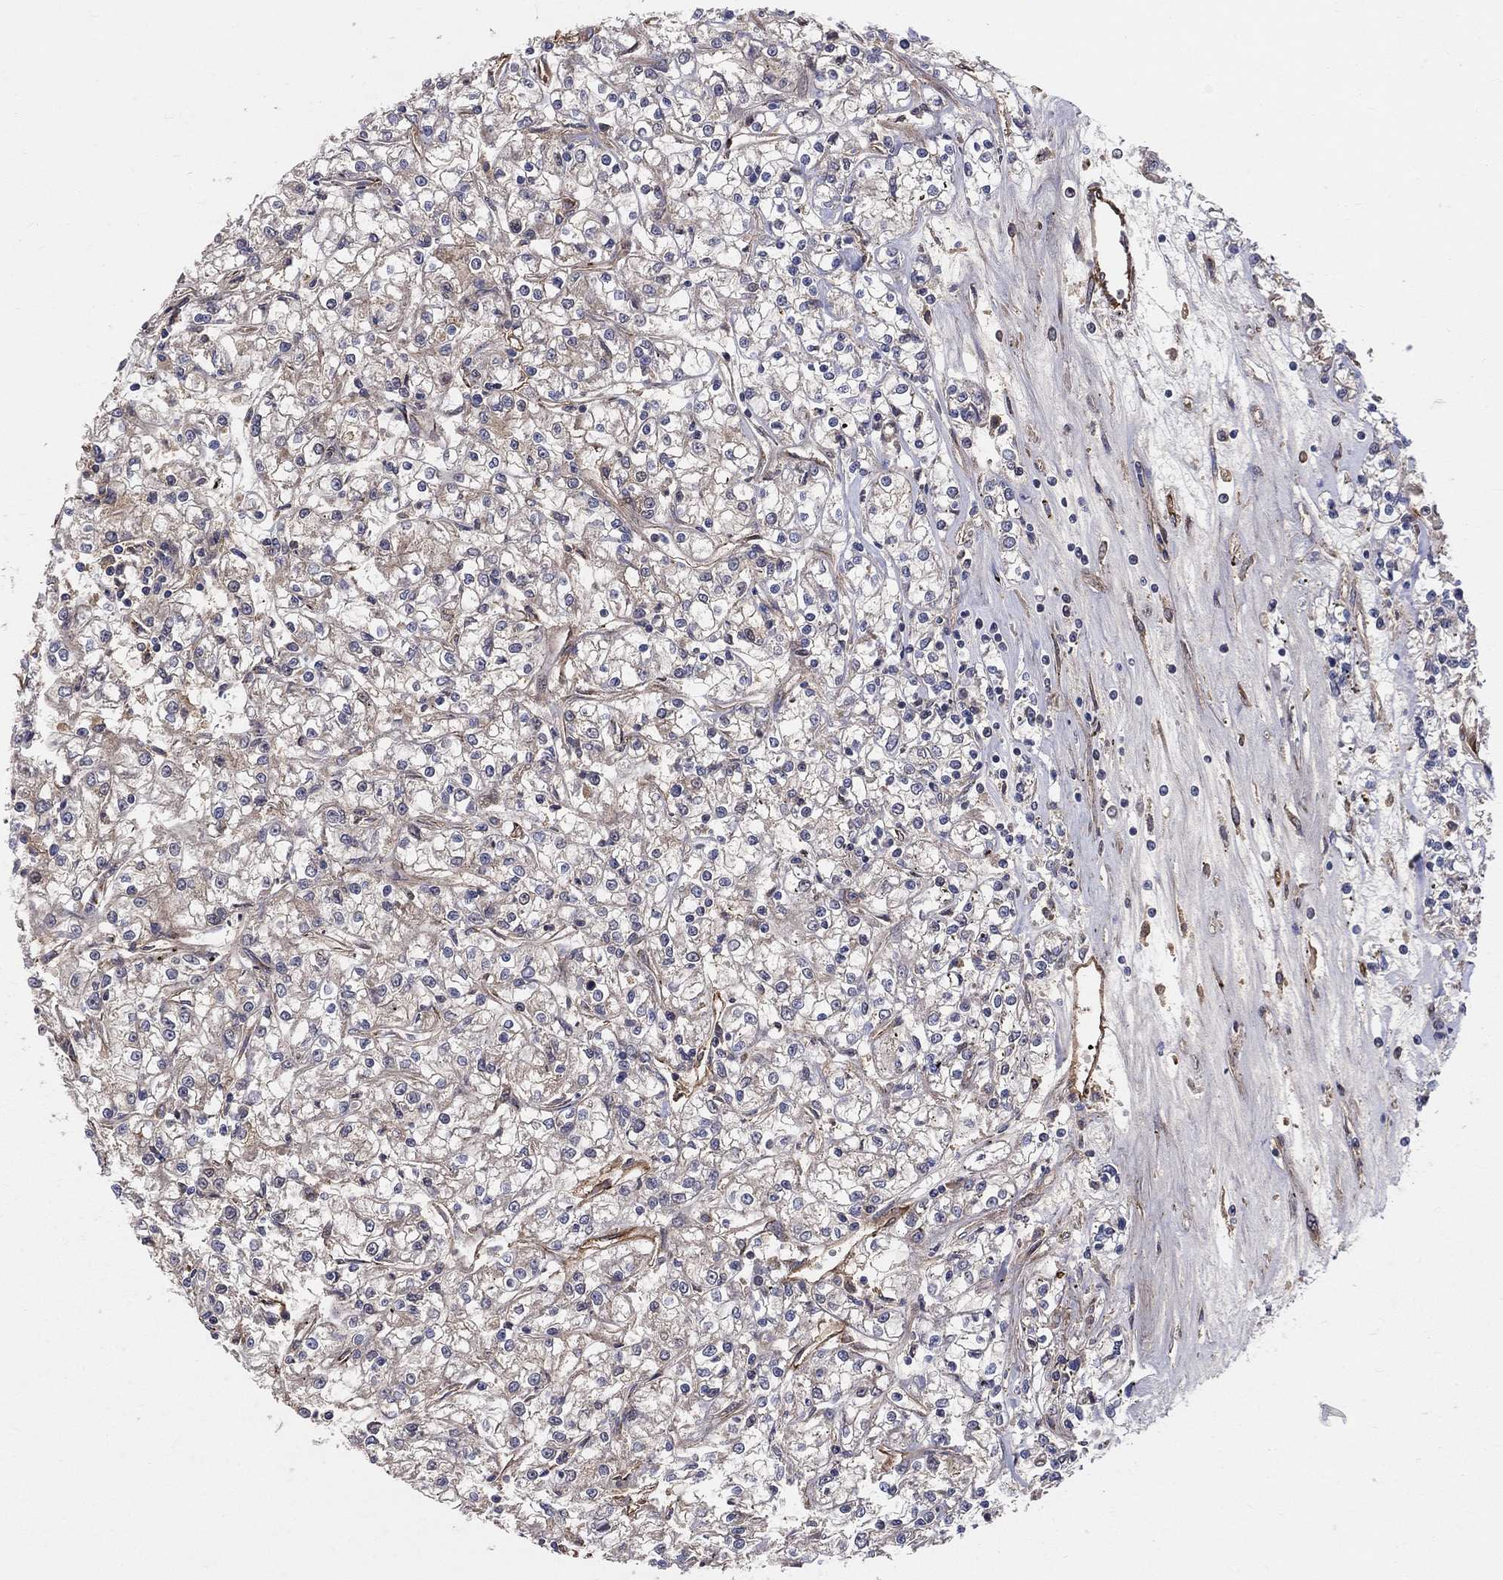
{"staining": {"intensity": "weak", "quantity": "<25%", "location": "cytoplasmic/membranous"}, "tissue": "renal cancer", "cell_type": "Tumor cells", "image_type": "cancer", "snomed": [{"axis": "morphology", "description": "Adenocarcinoma, NOS"}, {"axis": "topography", "description": "Kidney"}], "caption": "Immunohistochemical staining of human renal adenocarcinoma reveals no significant staining in tumor cells.", "gene": "ENTPD1", "patient": {"sex": "female", "age": 59}}